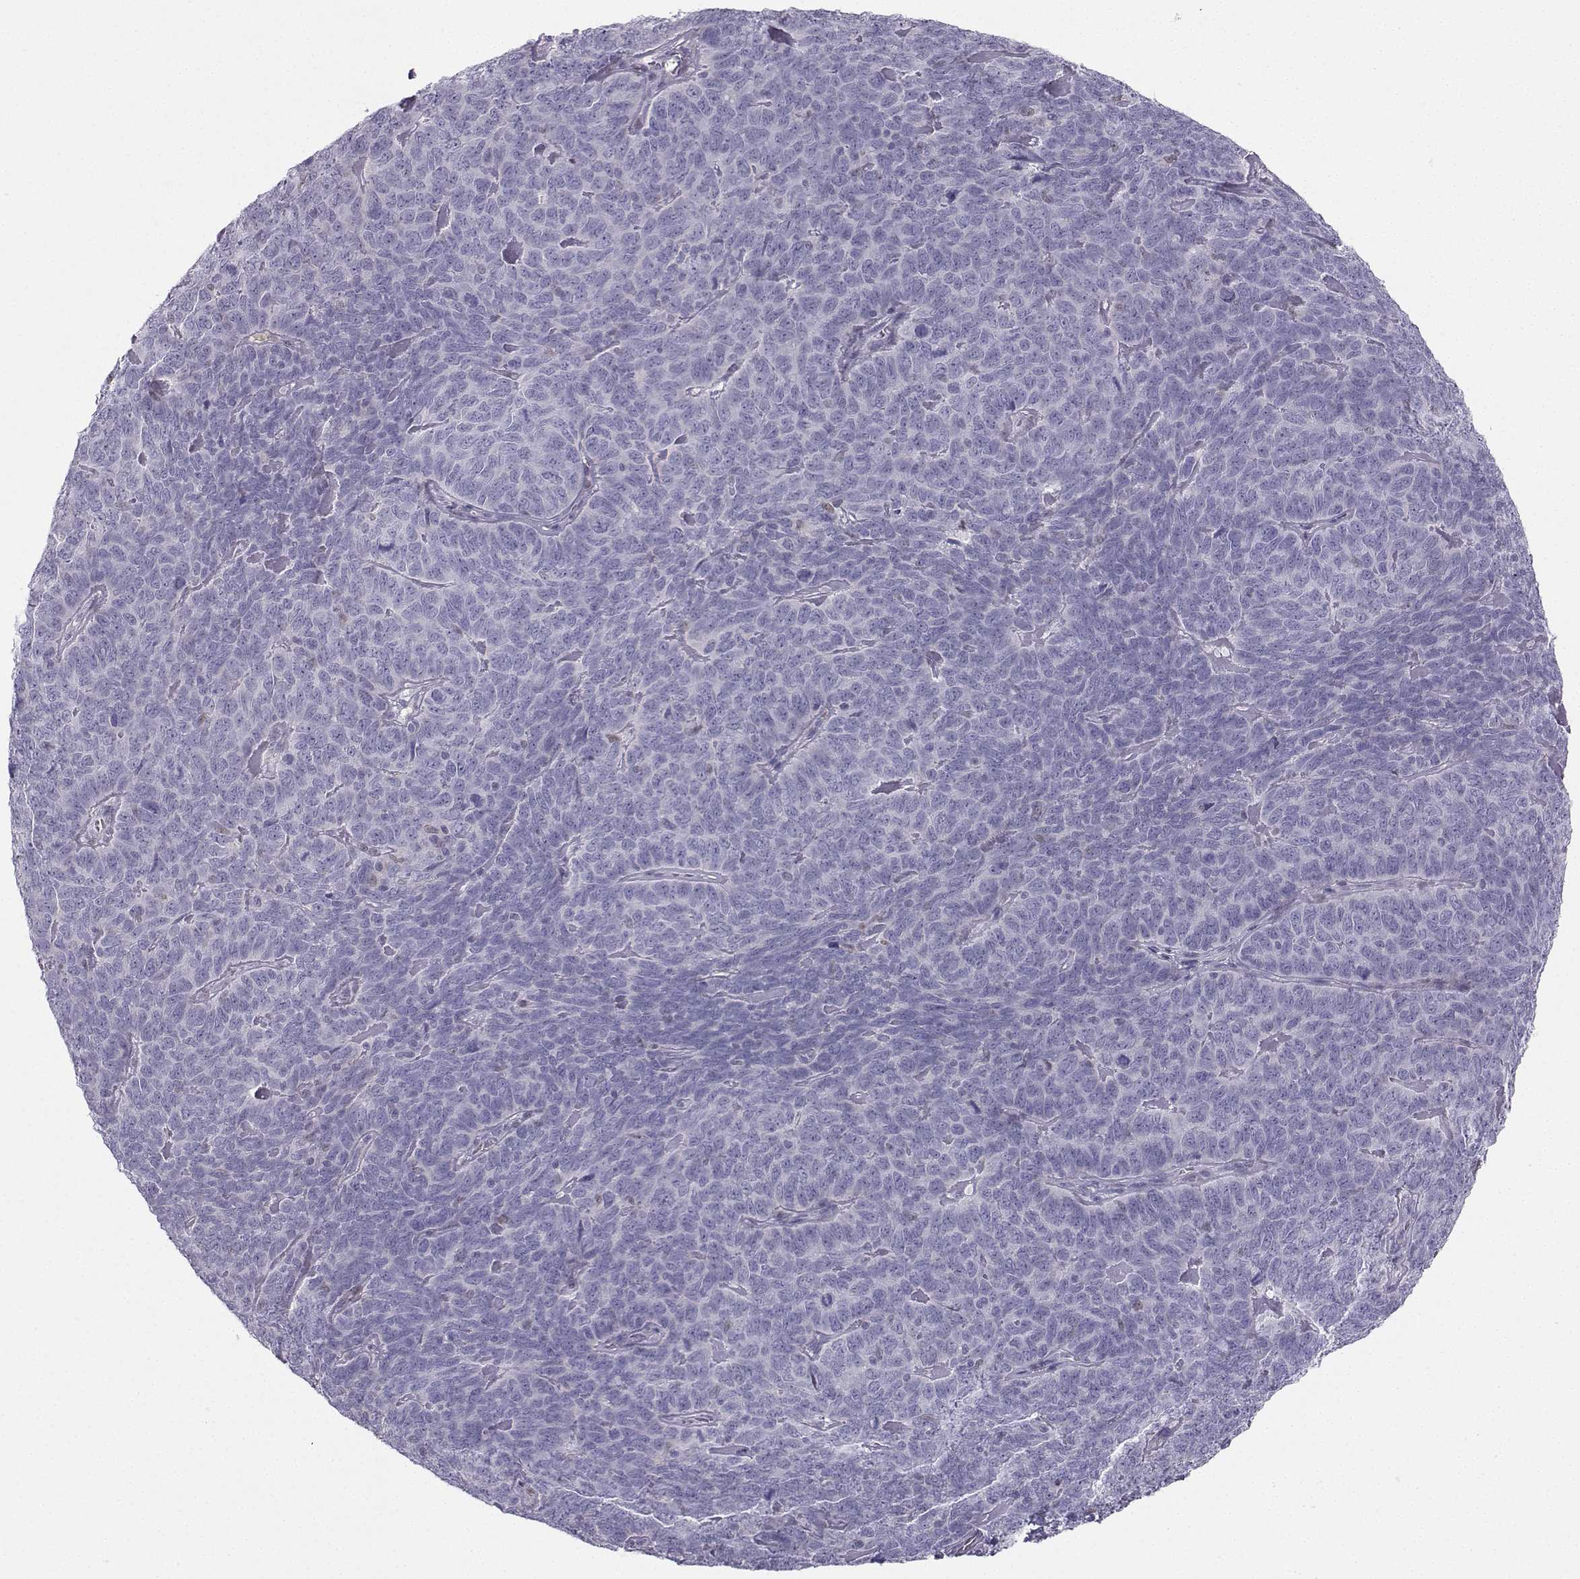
{"staining": {"intensity": "negative", "quantity": "none", "location": "none"}, "tissue": "skin cancer", "cell_type": "Tumor cells", "image_type": "cancer", "snomed": [{"axis": "morphology", "description": "Squamous cell carcinoma, NOS"}, {"axis": "topography", "description": "Skin"}, {"axis": "topography", "description": "Anal"}], "caption": "Tumor cells are negative for protein expression in human squamous cell carcinoma (skin). (DAB immunohistochemistry (IHC), high magnification).", "gene": "DCLK3", "patient": {"sex": "female", "age": 51}}